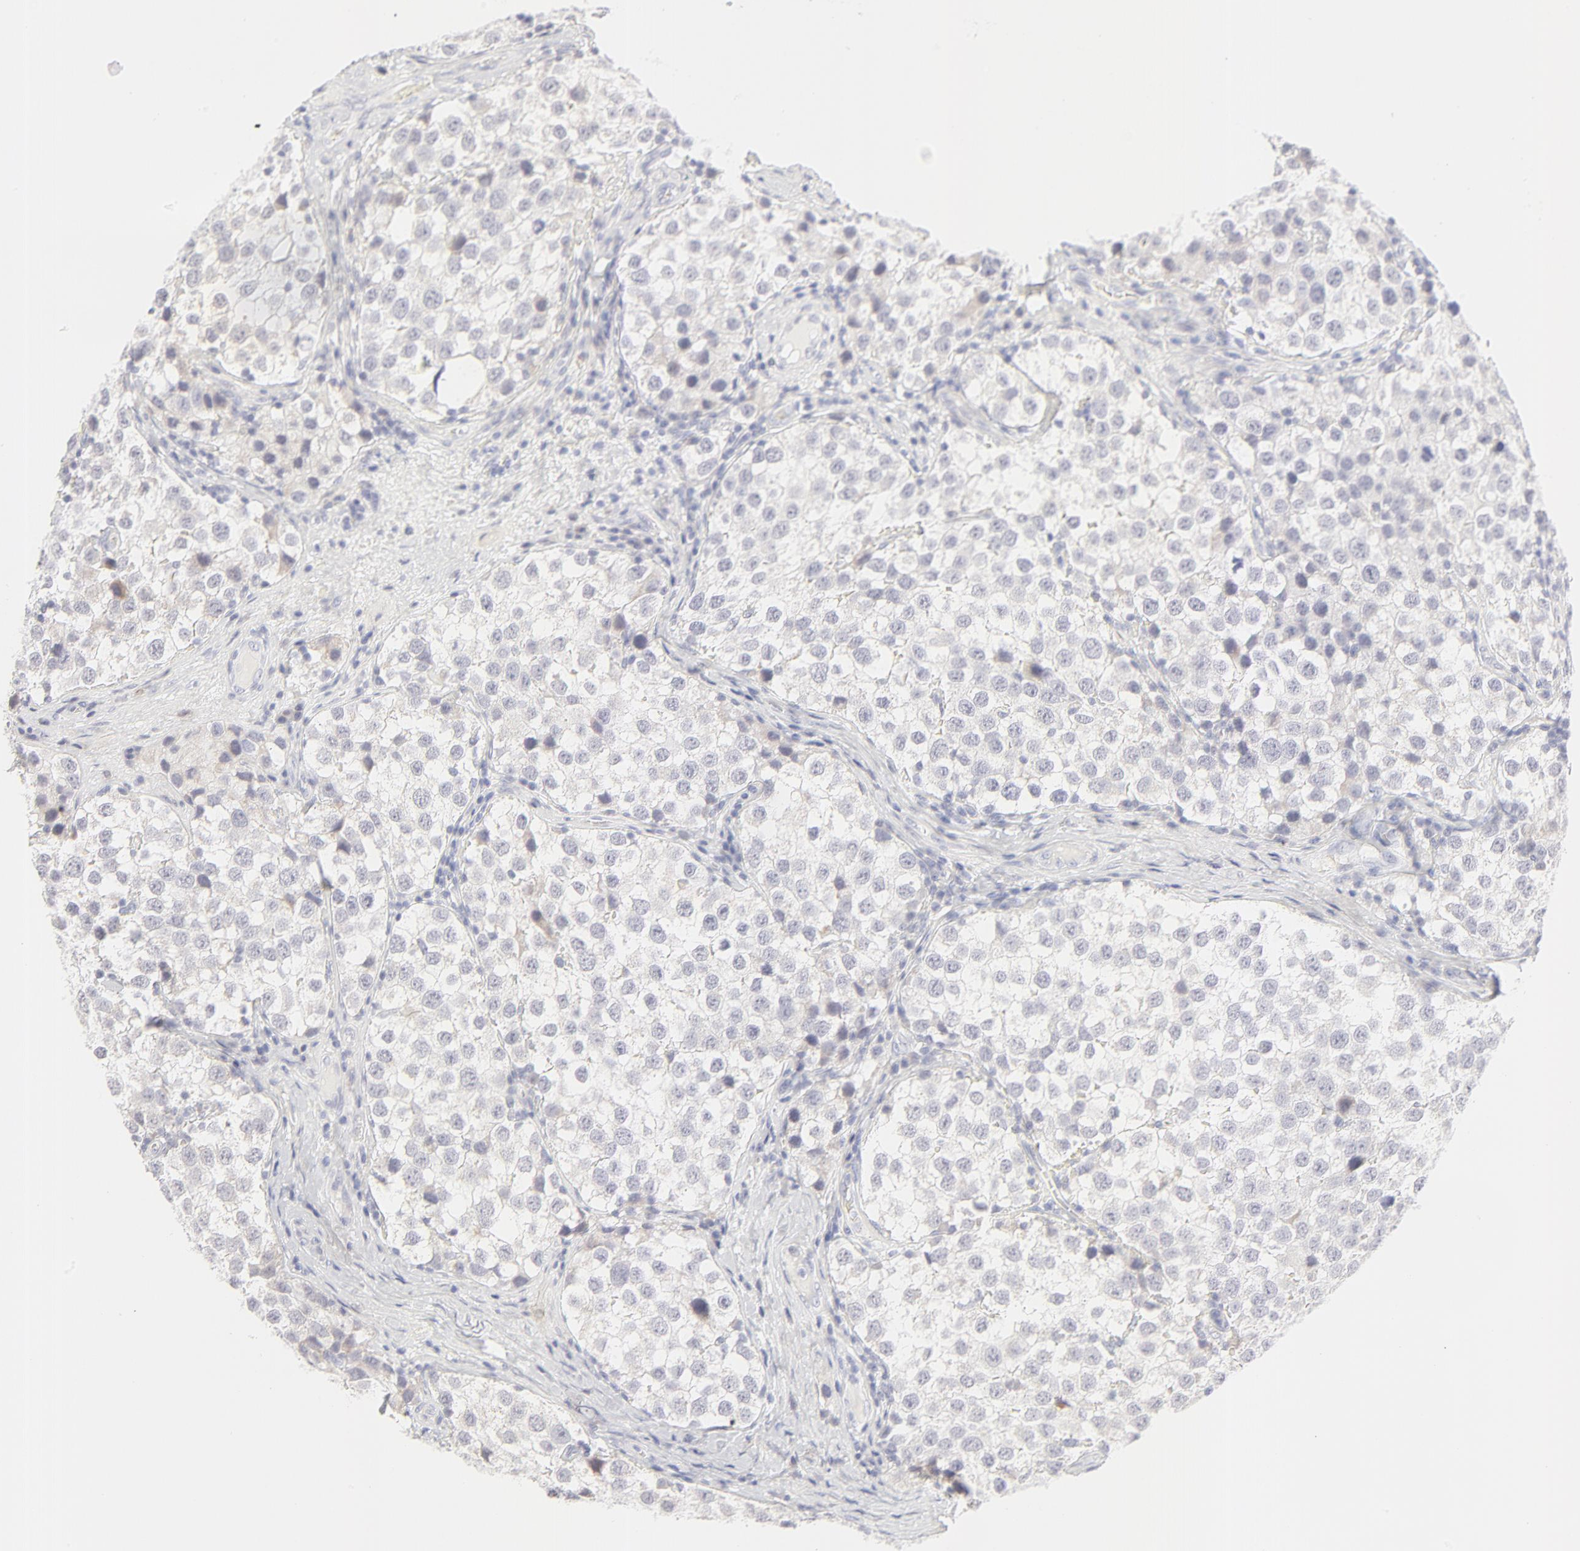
{"staining": {"intensity": "negative", "quantity": "none", "location": "none"}, "tissue": "testis cancer", "cell_type": "Tumor cells", "image_type": "cancer", "snomed": [{"axis": "morphology", "description": "Seminoma, NOS"}, {"axis": "topography", "description": "Testis"}], "caption": "DAB immunohistochemical staining of human testis cancer (seminoma) exhibits no significant expression in tumor cells. (Immunohistochemistry (ihc), brightfield microscopy, high magnification).", "gene": "NPNT", "patient": {"sex": "male", "age": 39}}